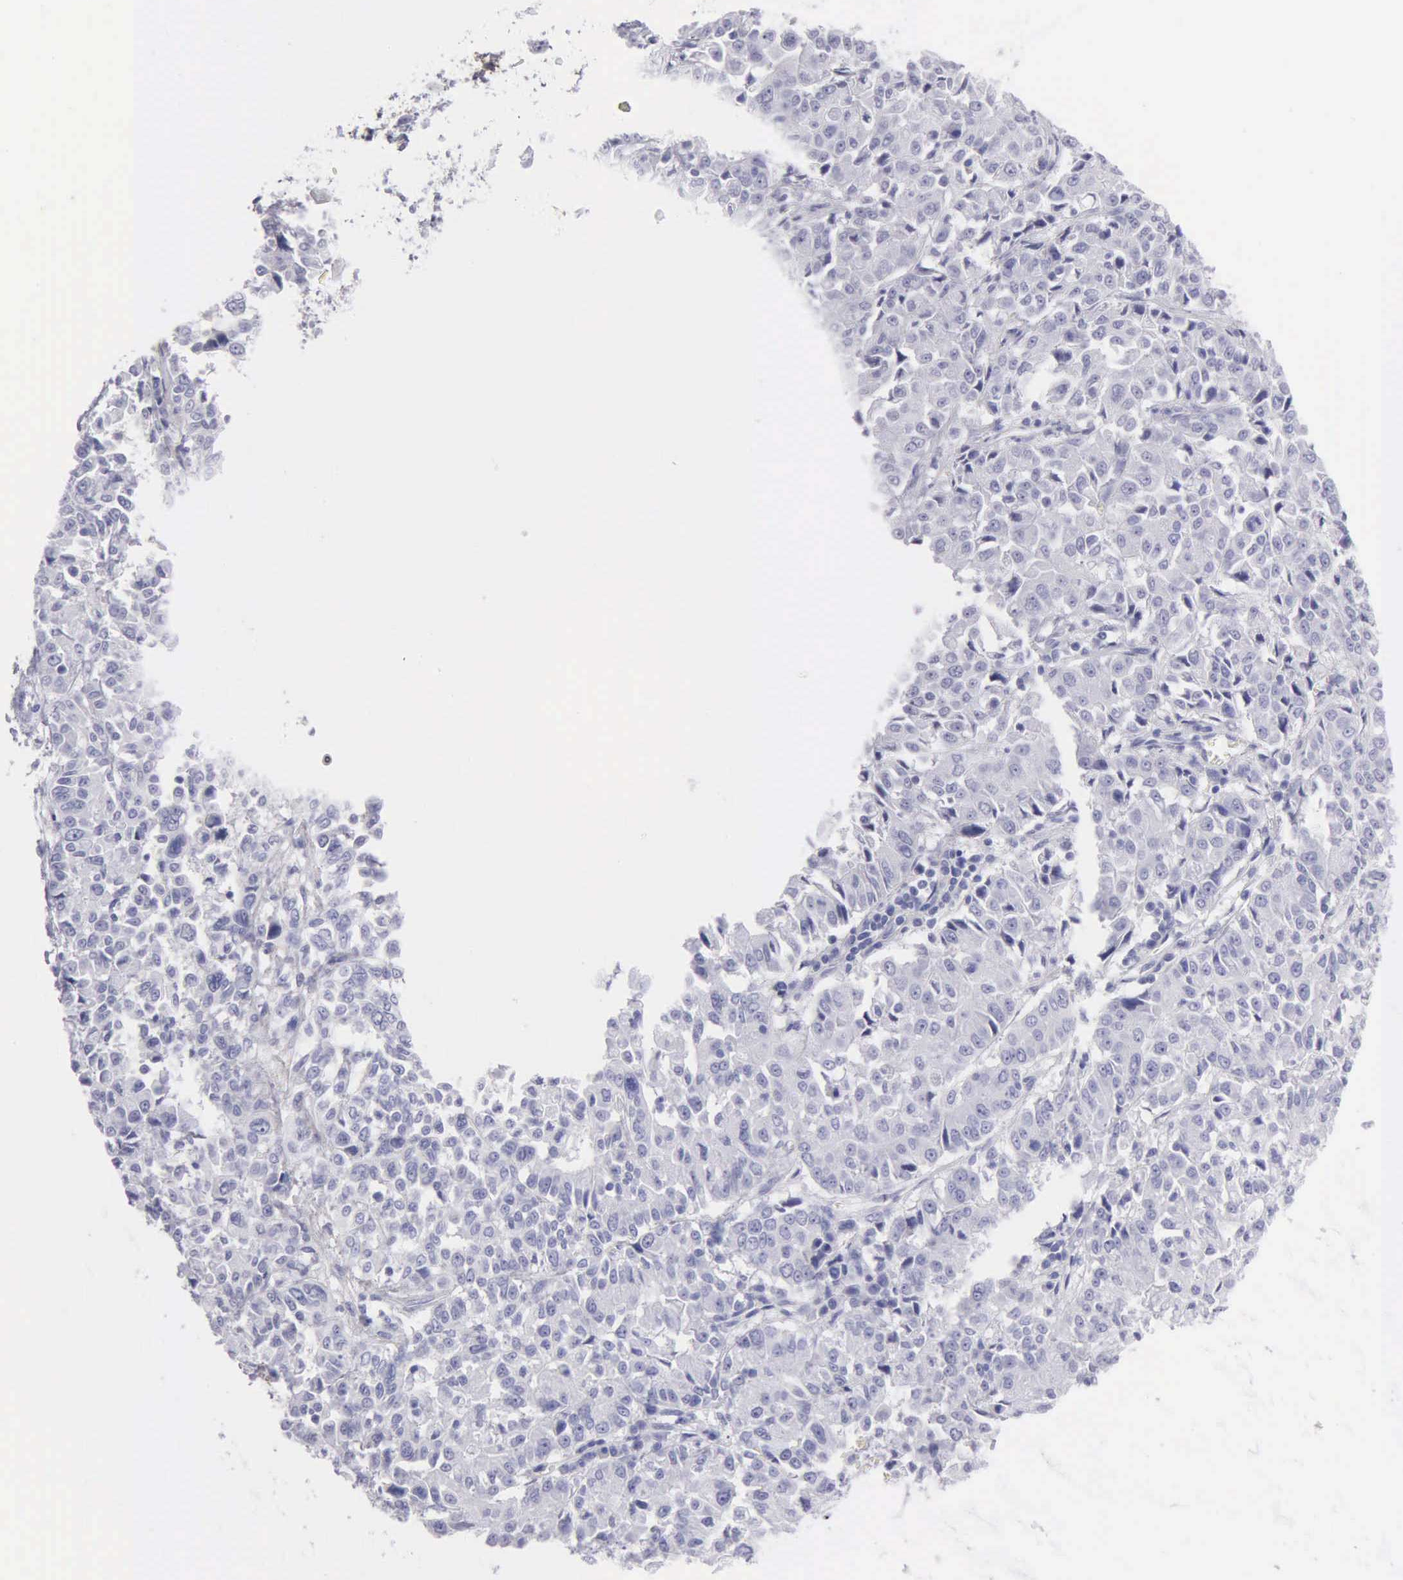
{"staining": {"intensity": "negative", "quantity": "none", "location": "none"}, "tissue": "pancreatic cancer", "cell_type": "Tumor cells", "image_type": "cancer", "snomed": [{"axis": "morphology", "description": "Adenocarcinoma, NOS"}, {"axis": "topography", "description": "Pancreas"}], "caption": "A micrograph of human adenocarcinoma (pancreatic) is negative for staining in tumor cells. (Stains: DAB immunohistochemistry (IHC) with hematoxylin counter stain, Microscopy: brightfield microscopy at high magnification).", "gene": "FBLN5", "patient": {"sex": "female", "age": 52}}